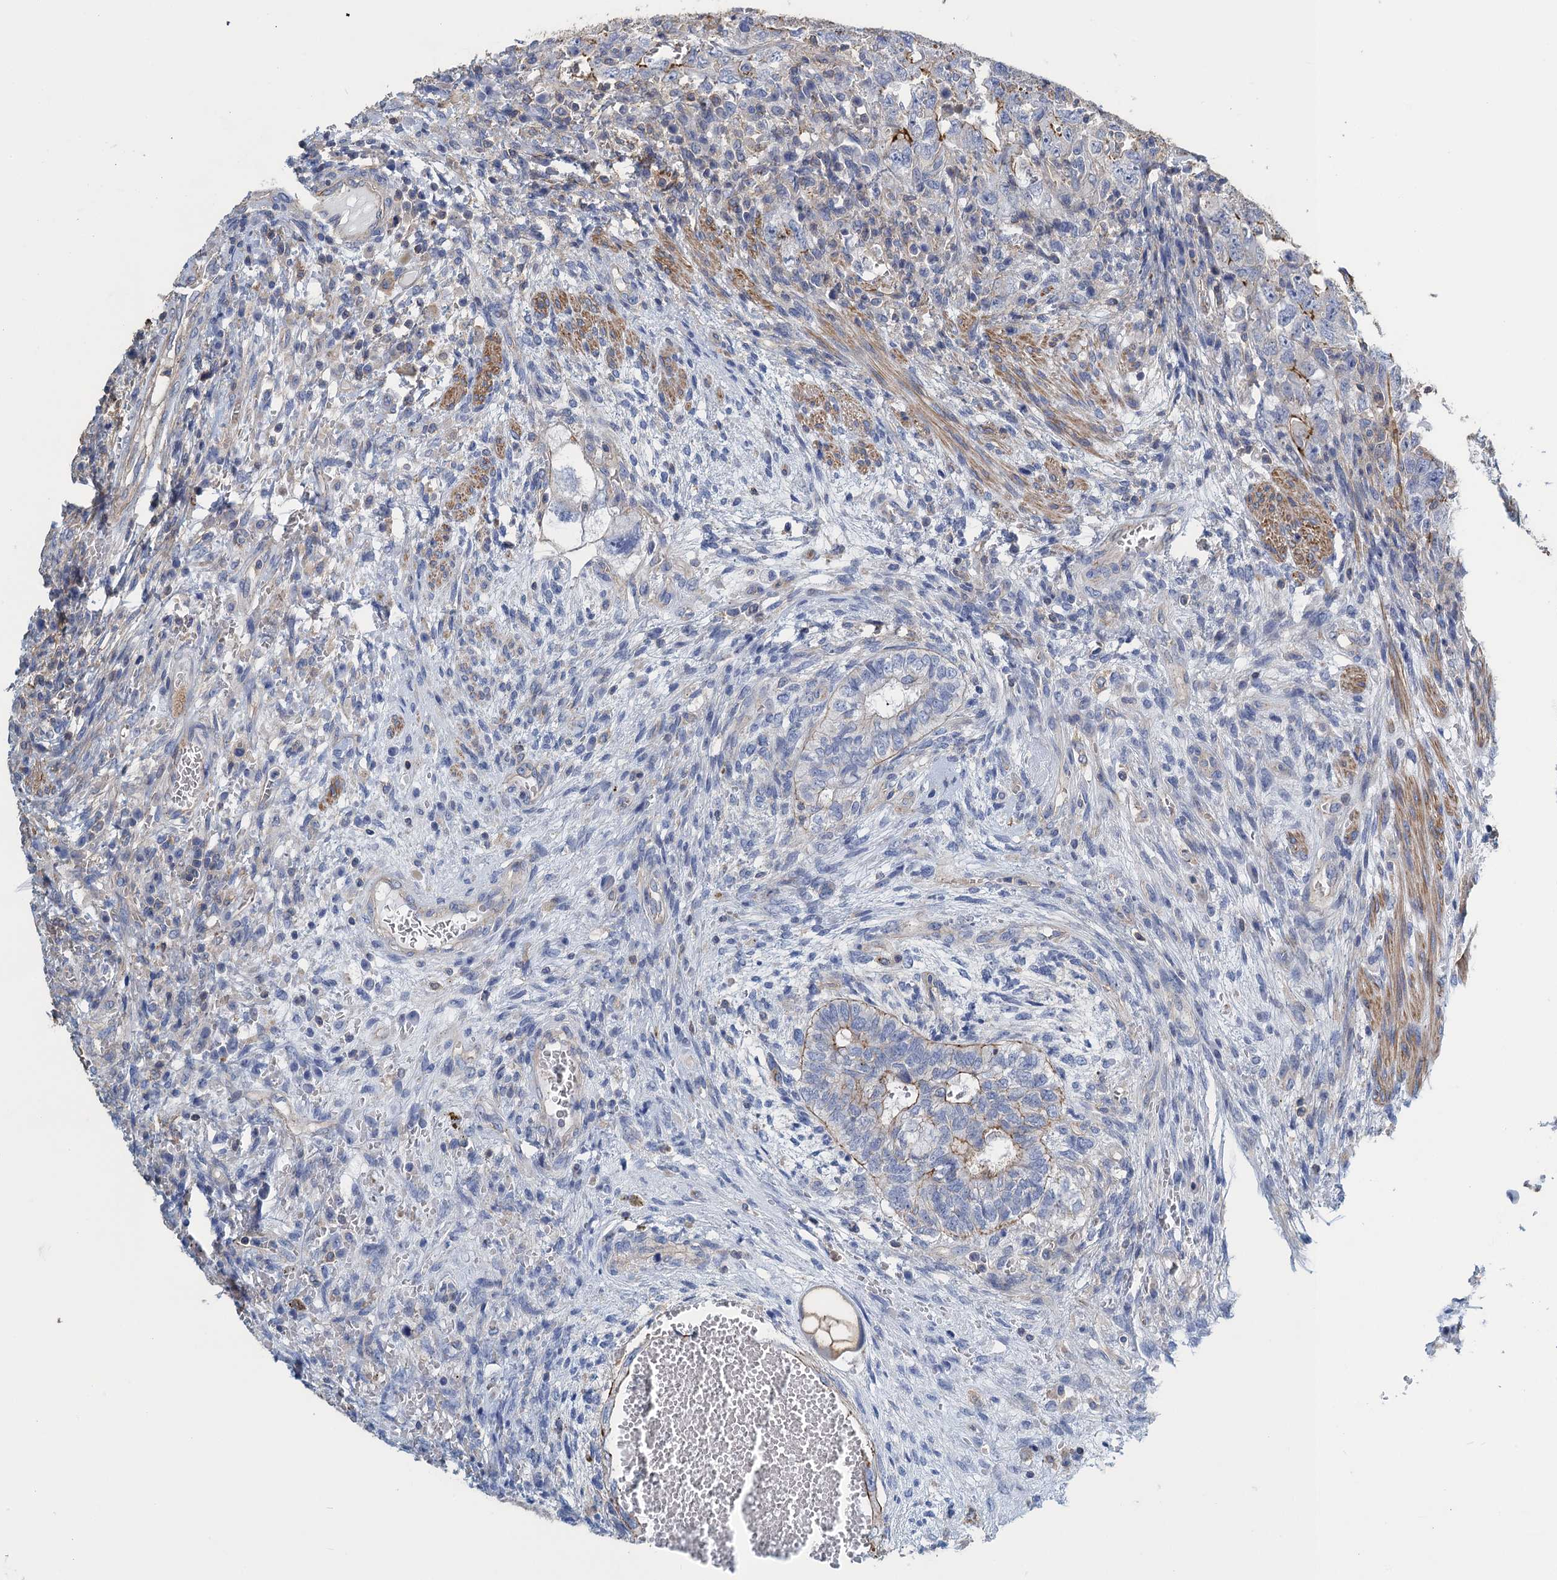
{"staining": {"intensity": "weak", "quantity": "<25%", "location": "cytoplasmic/membranous"}, "tissue": "testis cancer", "cell_type": "Tumor cells", "image_type": "cancer", "snomed": [{"axis": "morphology", "description": "Carcinoma, Embryonal, NOS"}, {"axis": "topography", "description": "Testis"}], "caption": "Histopathology image shows no significant protein positivity in tumor cells of testis cancer (embryonal carcinoma).", "gene": "PROSER2", "patient": {"sex": "male", "age": 26}}